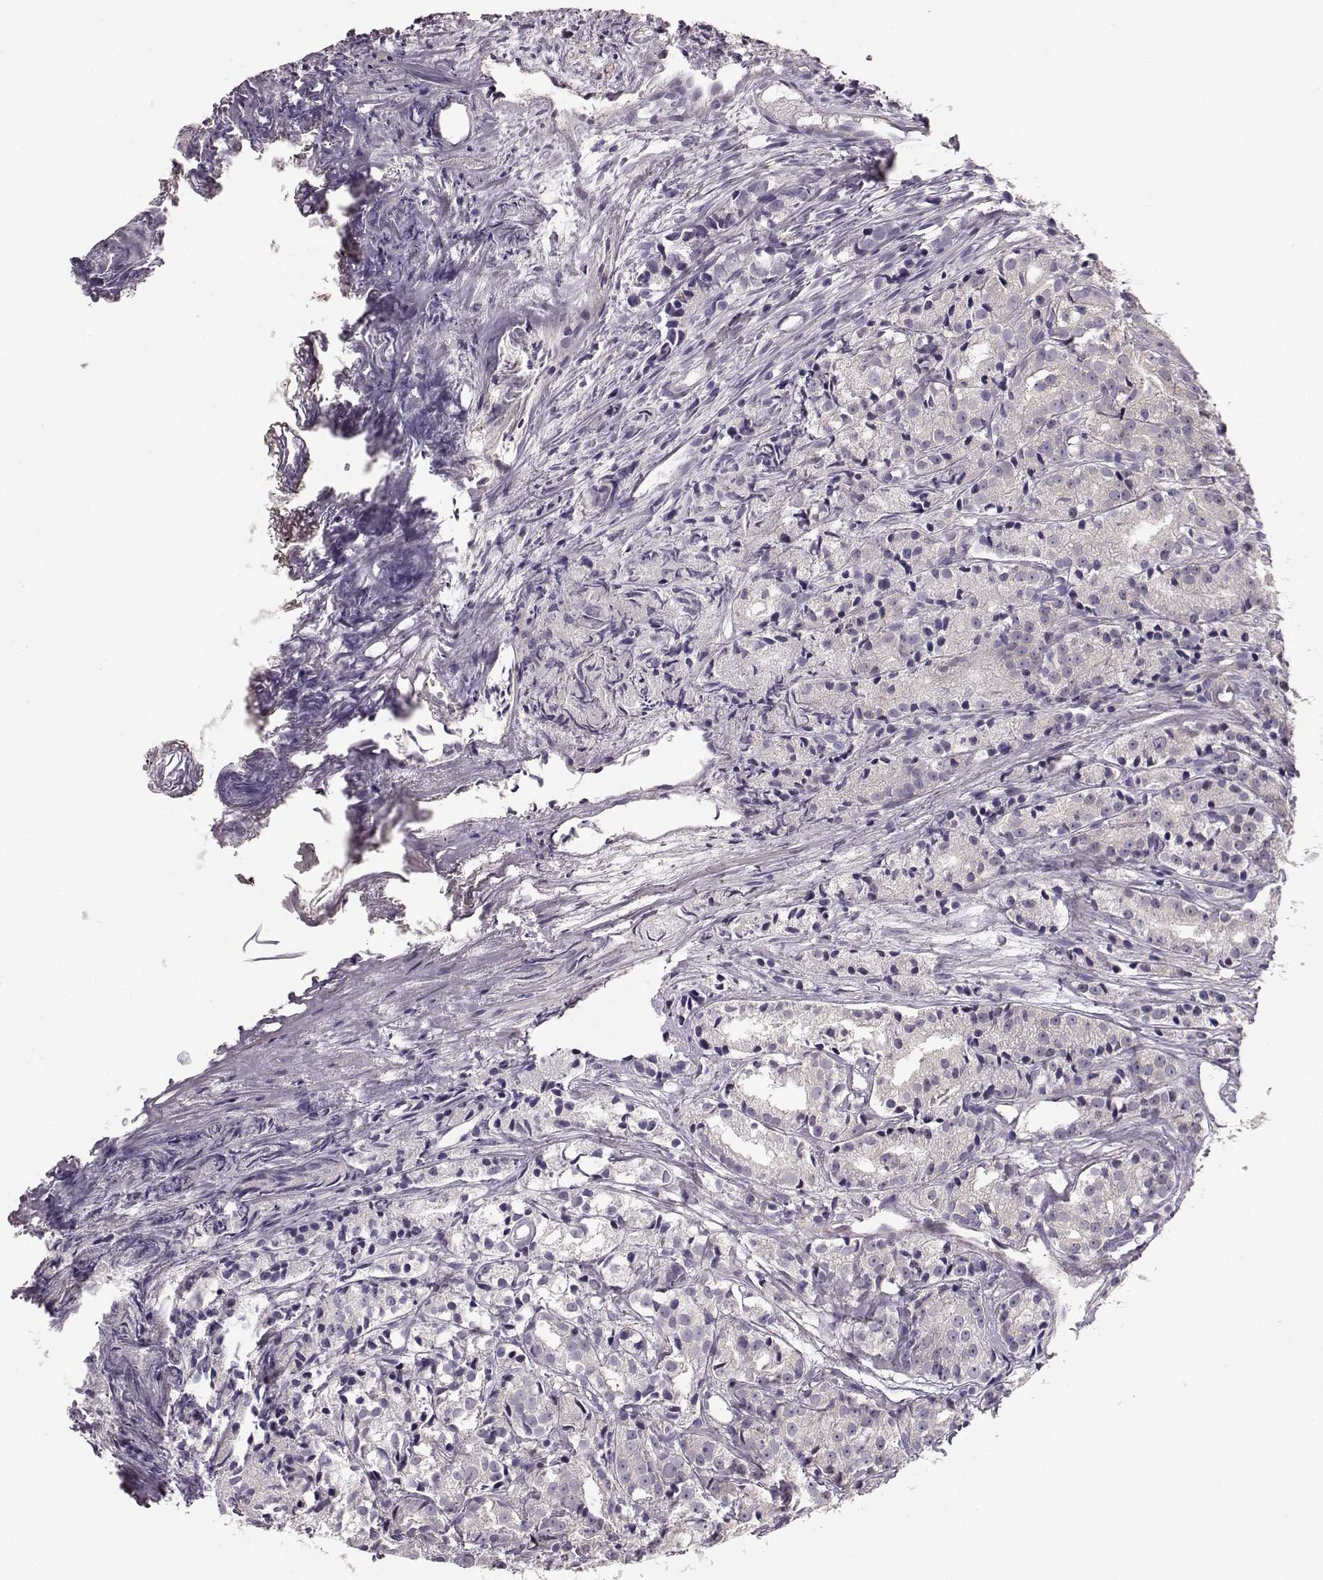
{"staining": {"intensity": "negative", "quantity": "none", "location": "none"}, "tissue": "prostate cancer", "cell_type": "Tumor cells", "image_type": "cancer", "snomed": [{"axis": "morphology", "description": "Adenocarcinoma, Medium grade"}, {"axis": "topography", "description": "Prostate"}], "caption": "The photomicrograph reveals no significant expression in tumor cells of prostate cancer.", "gene": "GPR50", "patient": {"sex": "male", "age": 74}}